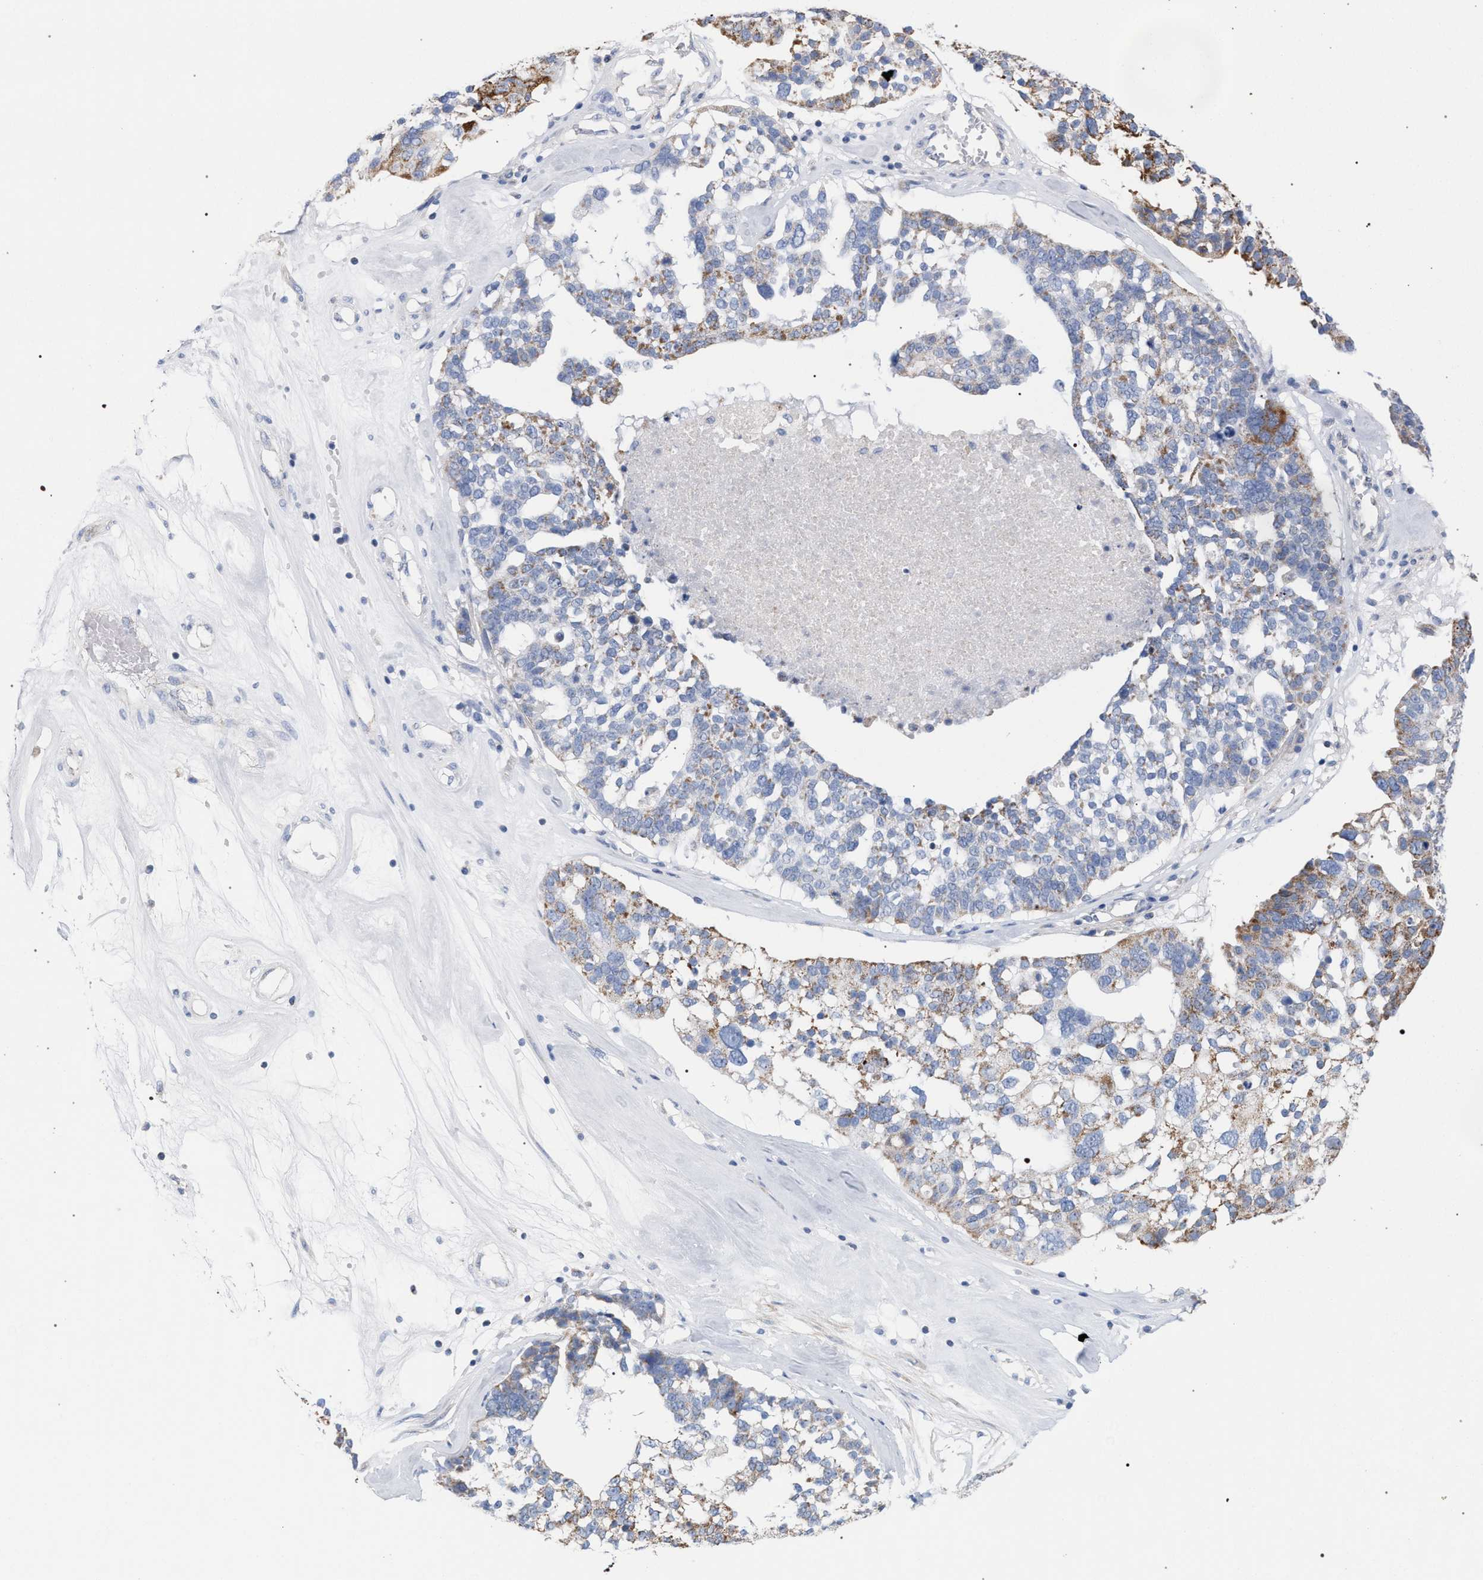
{"staining": {"intensity": "moderate", "quantity": "<25%", "location": "cytoplasmic/membranous"}, "tissue": "ovarian cancer", "cell_type": "Tumor cells", "image_type": "cancer", "snomed": [{"axis": "morphology", "description": "Cystadenocarcinoma, serous, NOS"}, {"axis": "topography", "description": "Ovary"}], "caption": "Tumor cells show low levels of moderate cytoplasmic/membranous positivity in approximately <25% of cells in serous cystadenocarcinoma (ovarian).", "gene": "ECI2", "patient": {"sex": "female", "age": 59}}